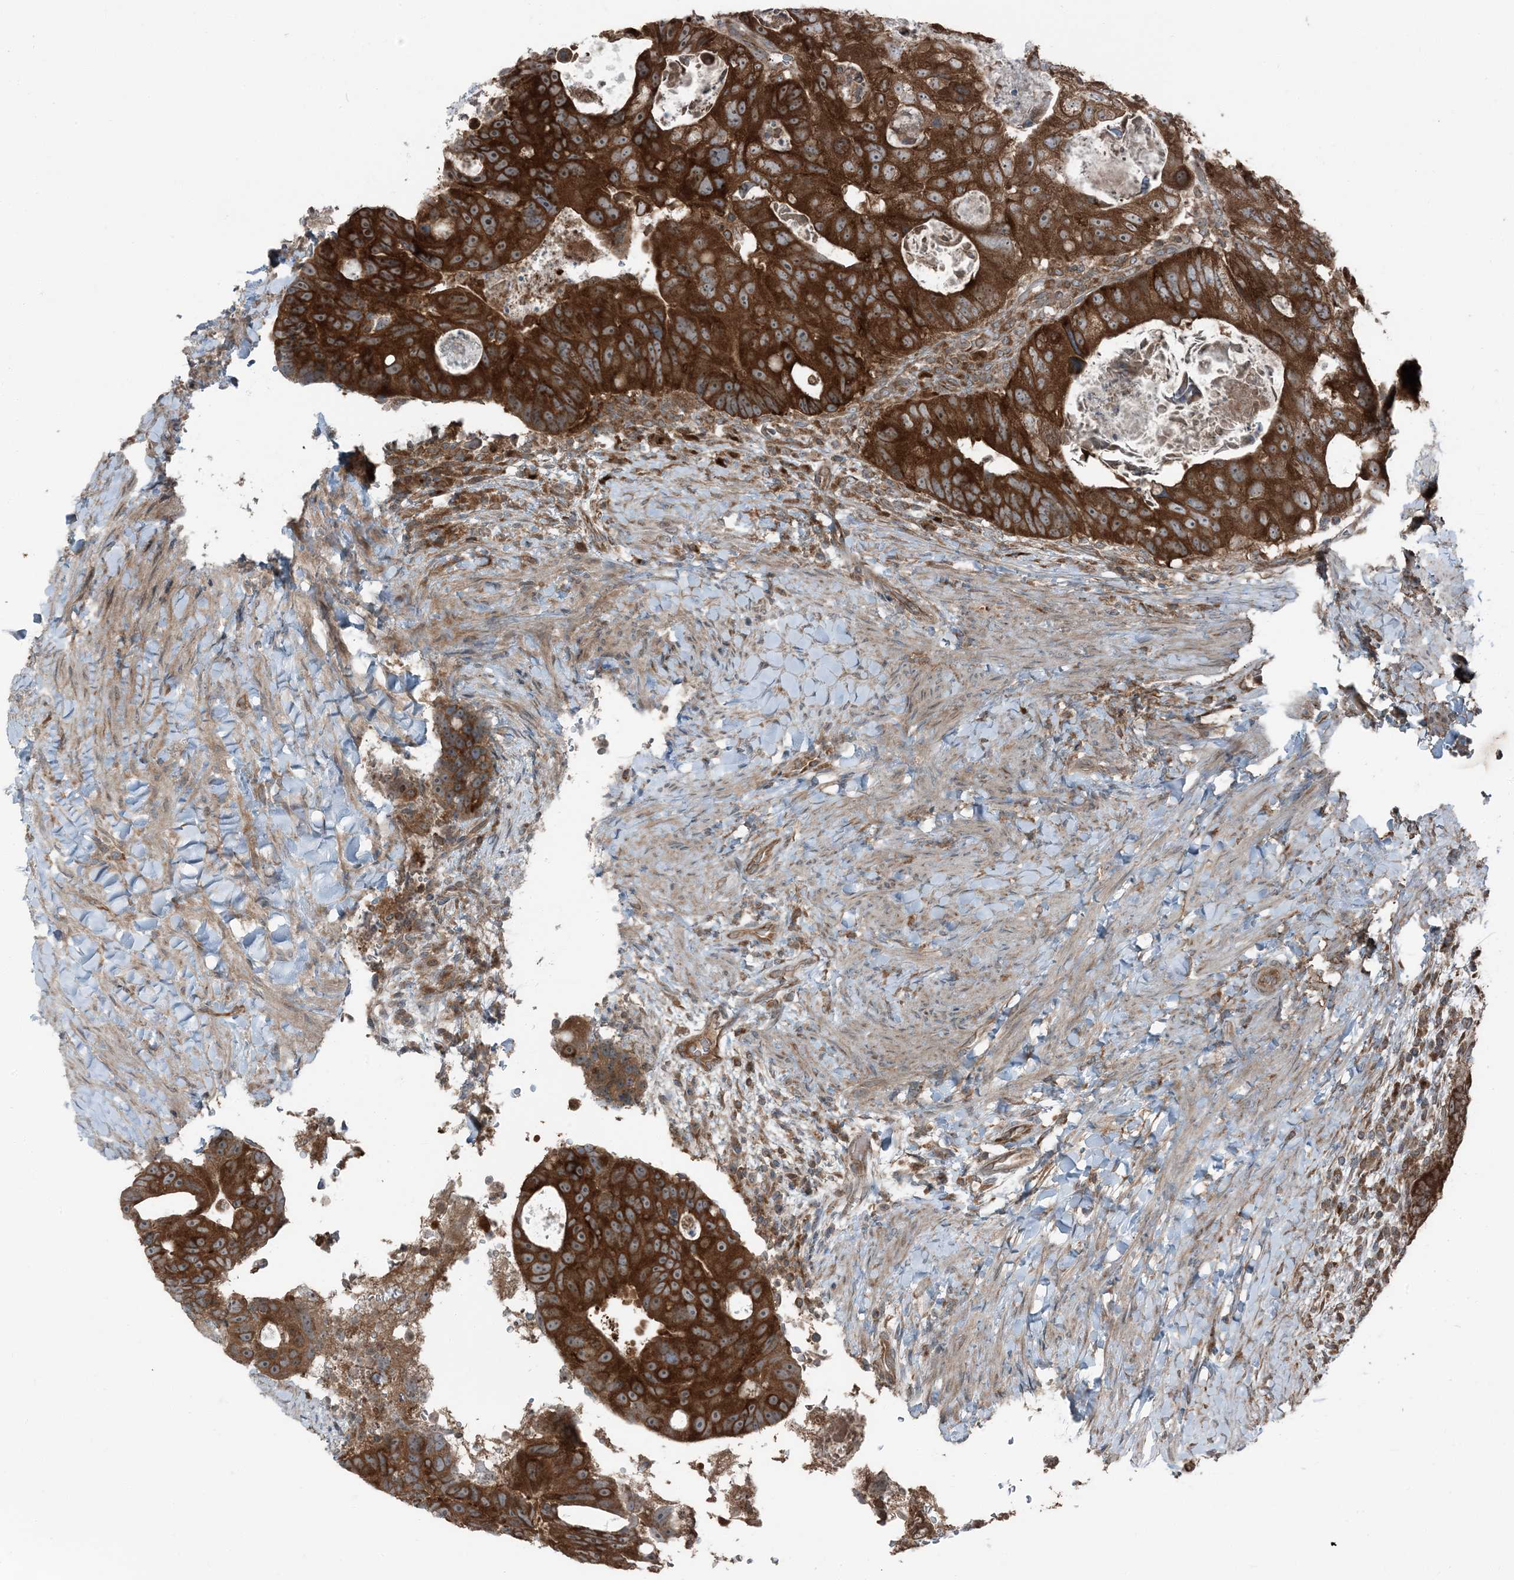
{"staining": {"intensity": "strong", "quantity": ">75%", "location": "cytoplasmic/membranous"}, "tissue": "colorectal cancer", "cell_type": "Tumor cells", "image_type": "cancer", "snomed": [{"axis": "morphology", "description": "Adenocarcinoma, NOS"}, {"axis": "topography", "description": "Rectum"}], "caption": "Immunohistochemical staining of colorectal cancer shows strong cytoplasmic/membranous protein positivity in approximately >75% of tumor cells. The protein of interest is stained brown, and the nuclei are stained in blue (DAB (3,3'-diaminobenzidine) IHC with brightfield microscopy, high magnification).", "gene": "RAB3GAP1", "patient": {"sex": "male", "age": 59}}